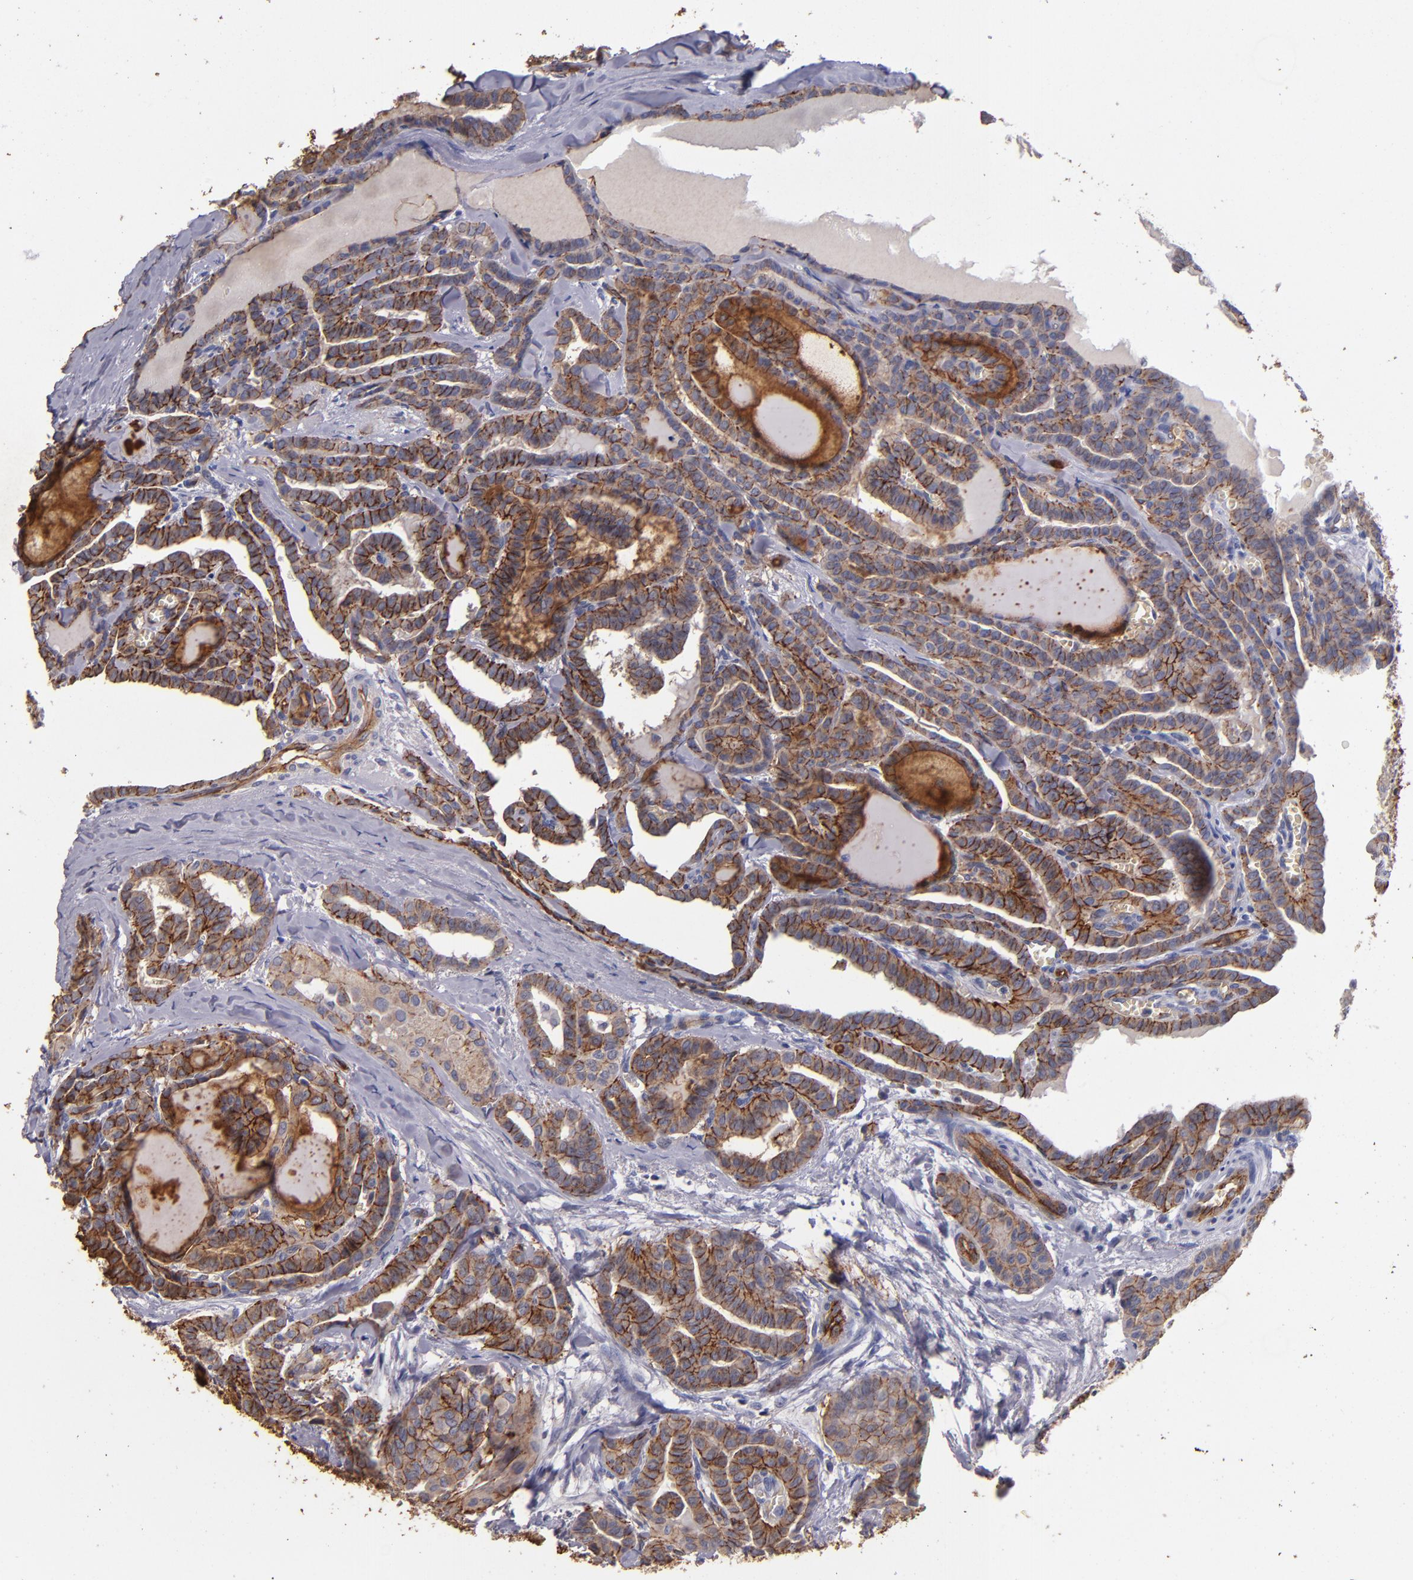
{"staining": {"intensity": "strong", "quantity": ">75%", "location": "cytoplasmic/membranous"}, "tissue": "thyroid cancer", "cell_type": "Tumor cells", "image_type": "cancer", "snomed": [{"axis": "morphology", "description": "Carcinoma, NOS"}, {"axis": "topography", "description": "Thyroid gland"}], "caption": "Tumor cells demonstrate high levels of strong cytoplasmic/membranous expression in approximately >75% of cells in human thyroid cancer.", "gene": "CLDN5", "patient": {"sex": "female", "age": 91}}